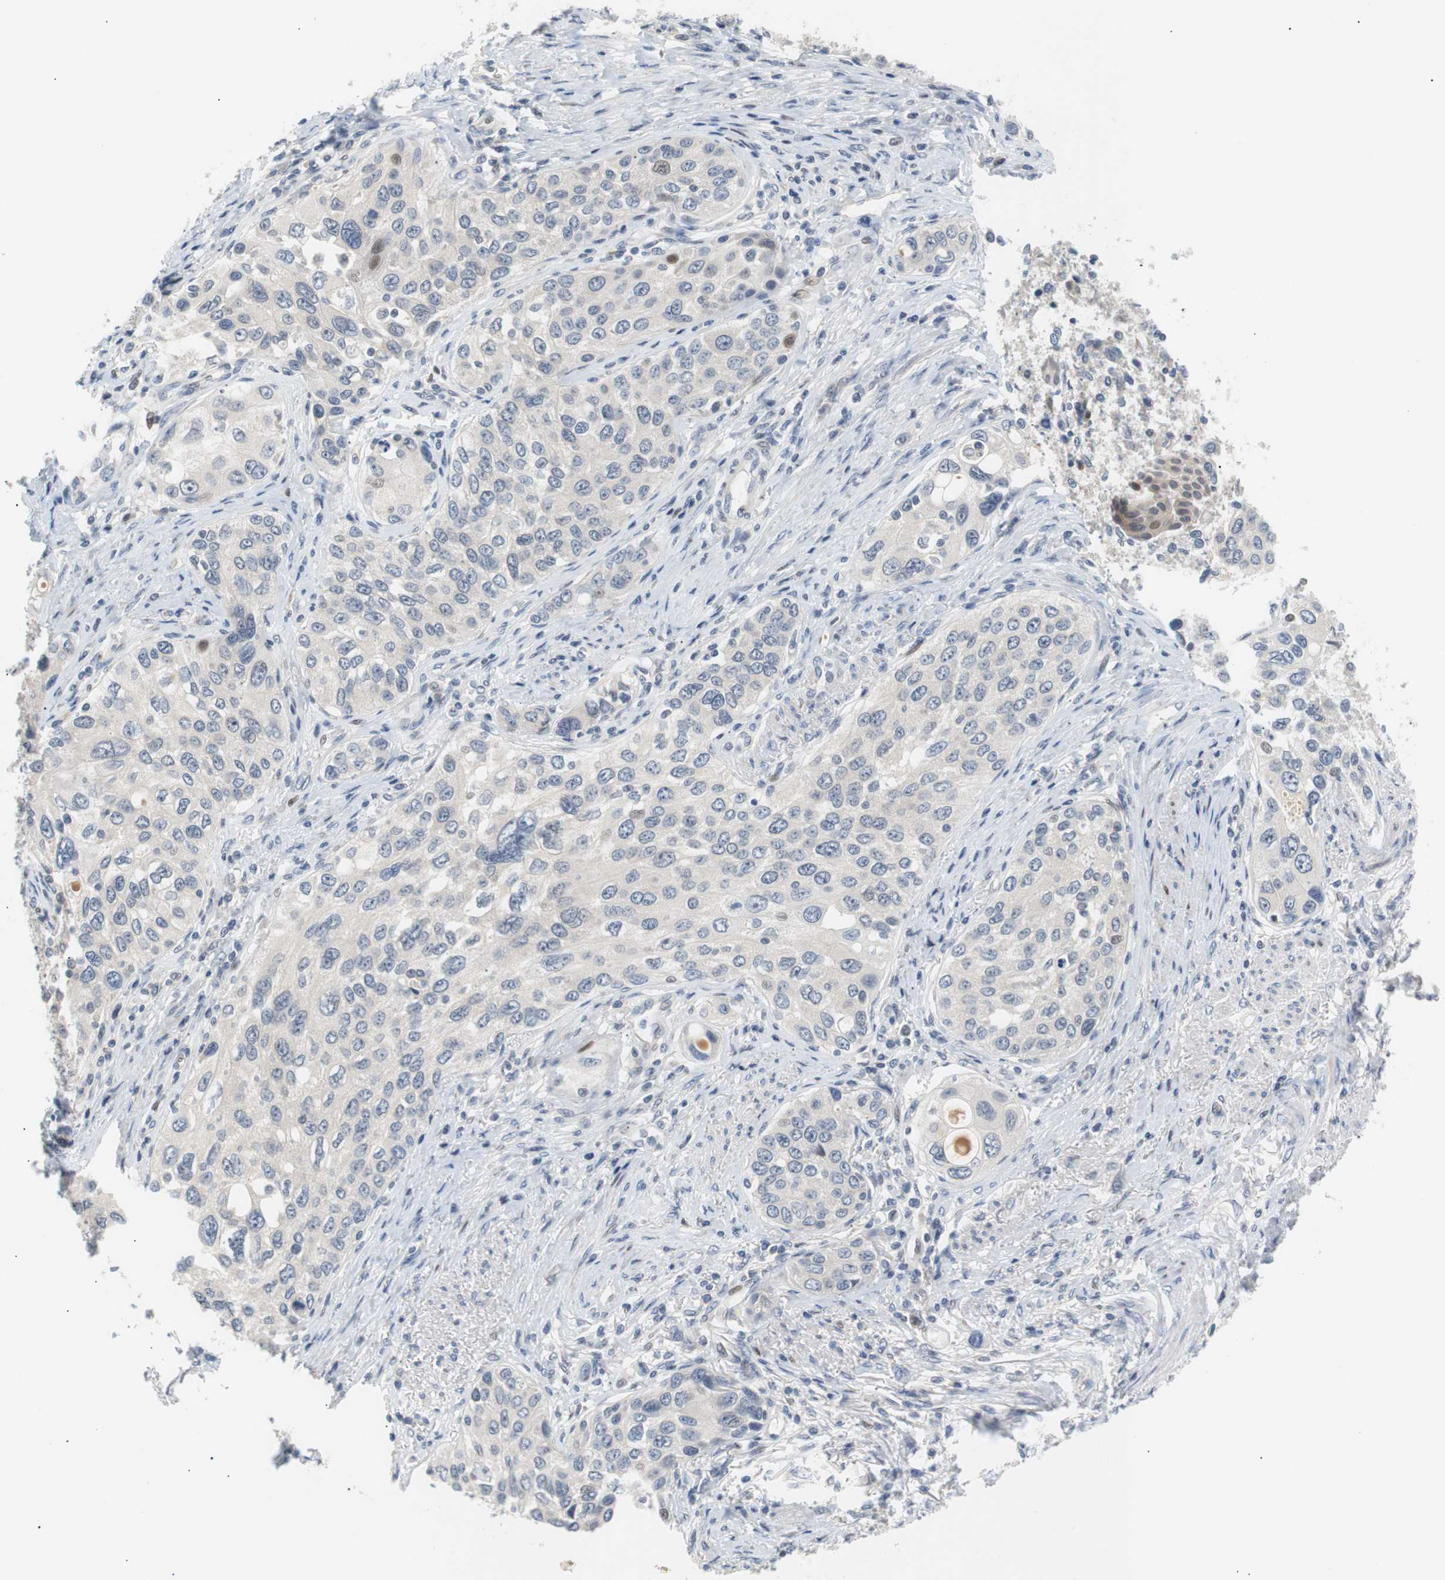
{"staining": {"intensity": "negative", "quantity": "none", "location": "none"}, "tissue": "urothelial cancer", "cell_type": "Tumor cells", "image_type": "cancer", "snomed": [{"axis": "morphology", "description": "Urothelial carcinoma, High grade"}, {"axis": "topography", "description": "Urinary bladder"}], "caption": "Protein analysis of urothelial cancer shows no significant staining in tumor cells. (Brightfield microscopy of DAB immunohistochemistry (IHC) at high magnification).", "gene": "MAP2K4", "patient": {"sex": "female", "age": 56}}